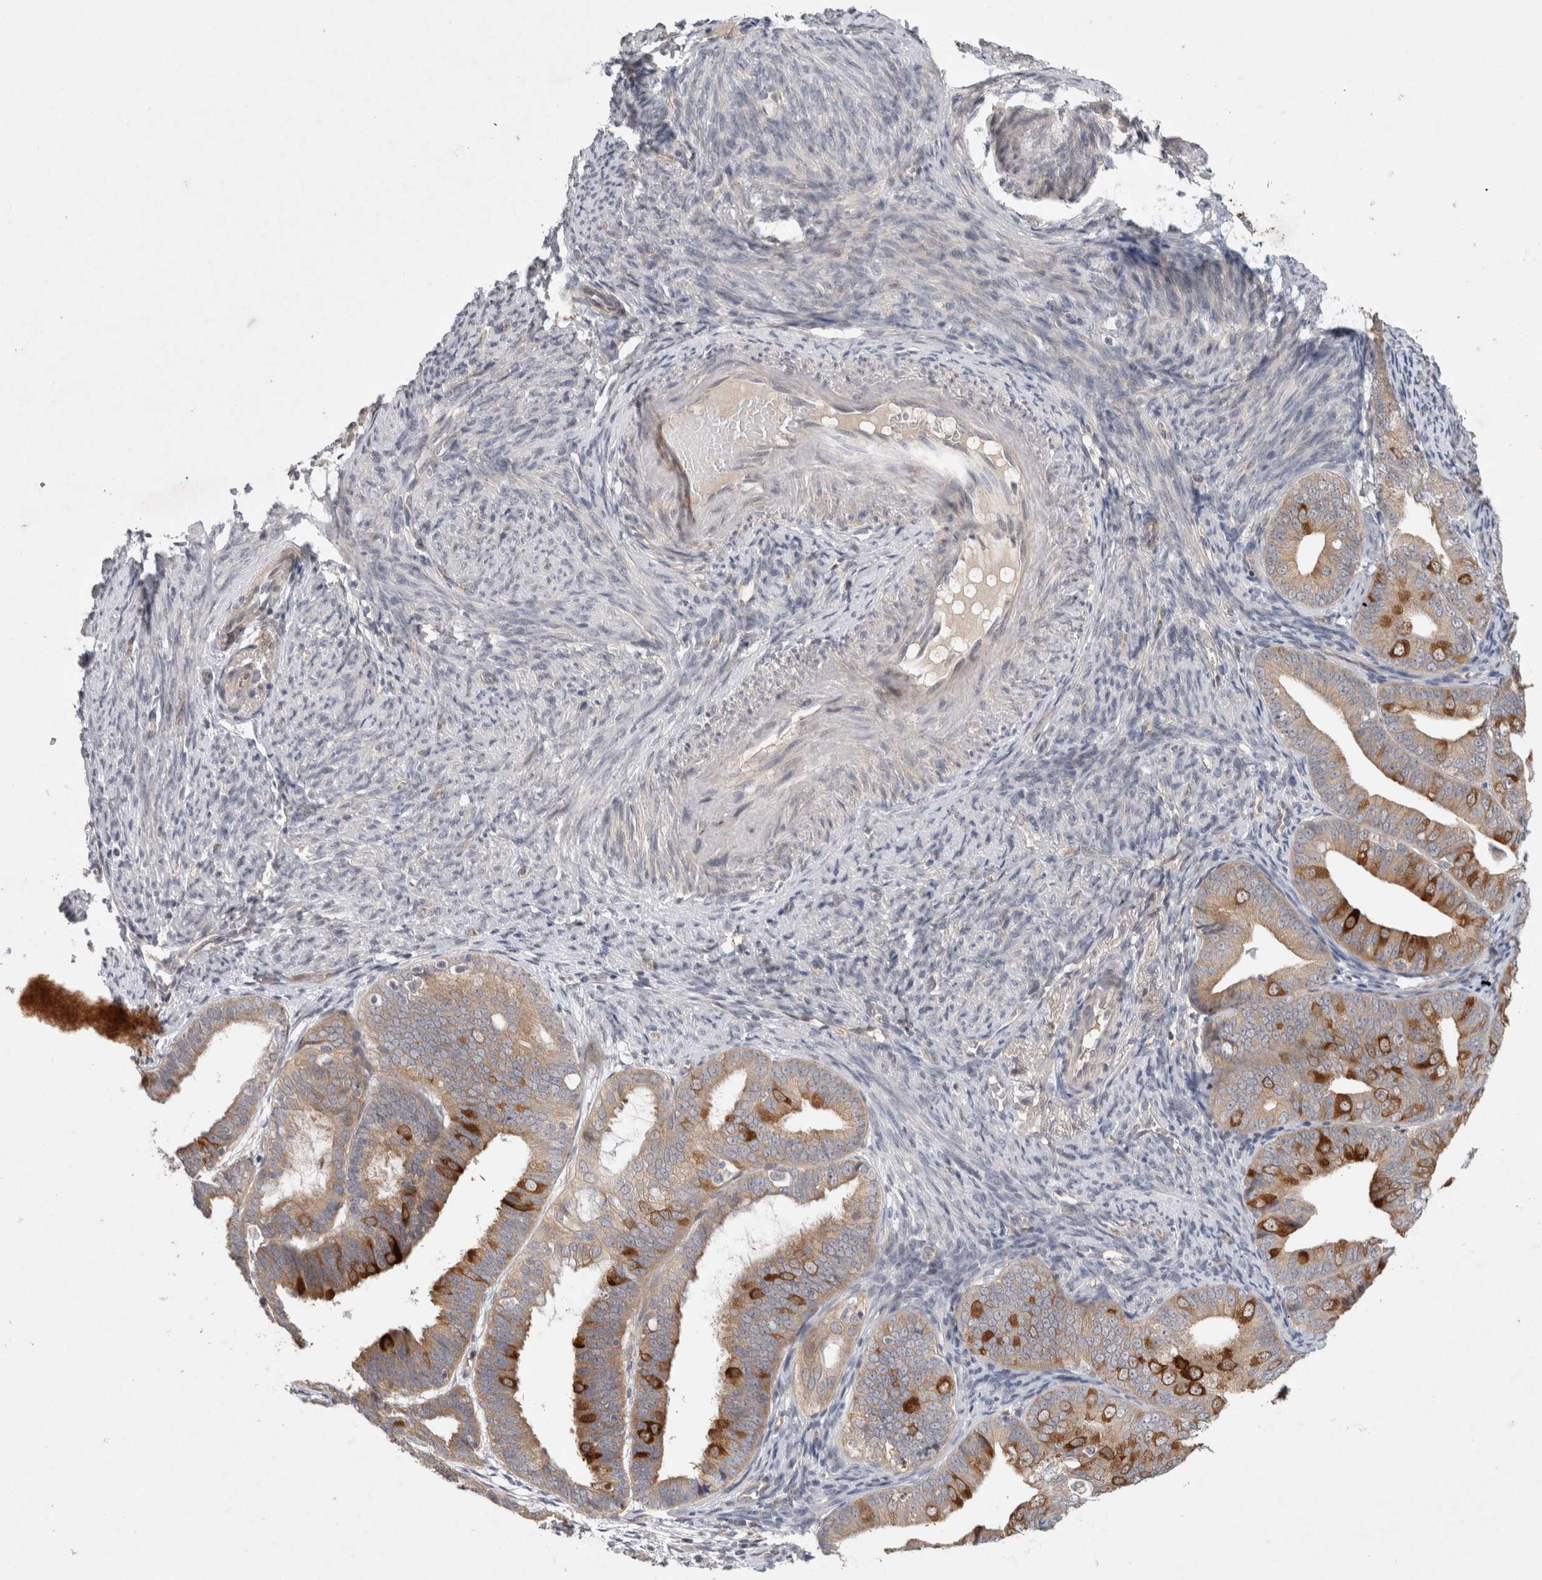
{"staining": {"intensity": "strong", "quantity": "<25%", "location": "cytoplasmic/membranous"}, "tissue": "endometrial cancer", "cell_type": "Tumor cells", "image_type": "cancer", "snomed": [{"axis": "morphology", "description": "Adenocarcinoma, NOS"}, {"axis": "topography", "description": "Endometrium"}], "caption": "A photomicrograph of endometrial cancer (adenocarcinoma) stained for a protein demonstrates strong cytoplasmic/membranous brown staining in tumor cells.", "gene": "CERS3", "patient": {"sex": "female", "age": 63}}